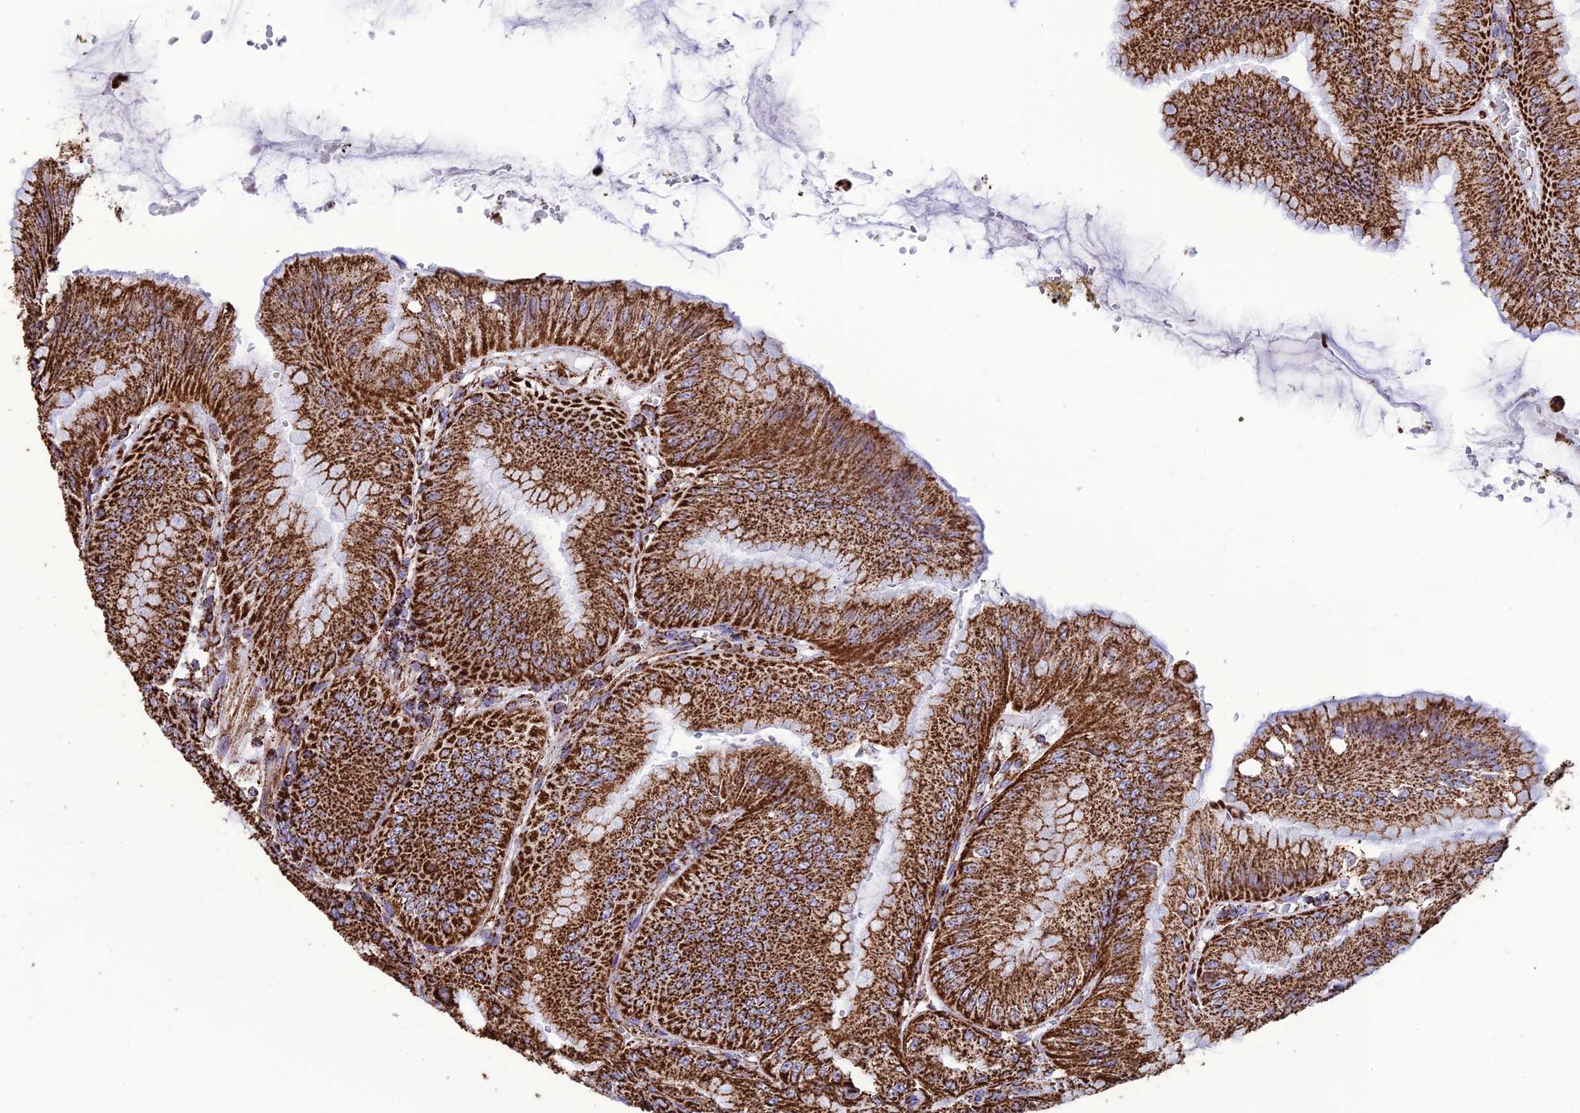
{"staining": {"intensity": "strong", "quantity": ">75%", "location": "cytoplasmic/membranous"}, "tissue": "stomach", "cell_type": "Glandular cells", "image_type": "normal", "snomed": [{"axis": "morphology", "description": "Normal tissue, NOS"}, {"axis": "topography", "description": "Stomach, lower"}], "caption": "Benign stomach displays strong cytoplasmic/membranous staining in about >75% of glandular cells The staining was performed using DAB, with brown indicating positive protein expression. Nuclei are stained blue with hematoxylin..", "gene": "NDUFAF1", "patient": {"sex": "male", "age": 71}}